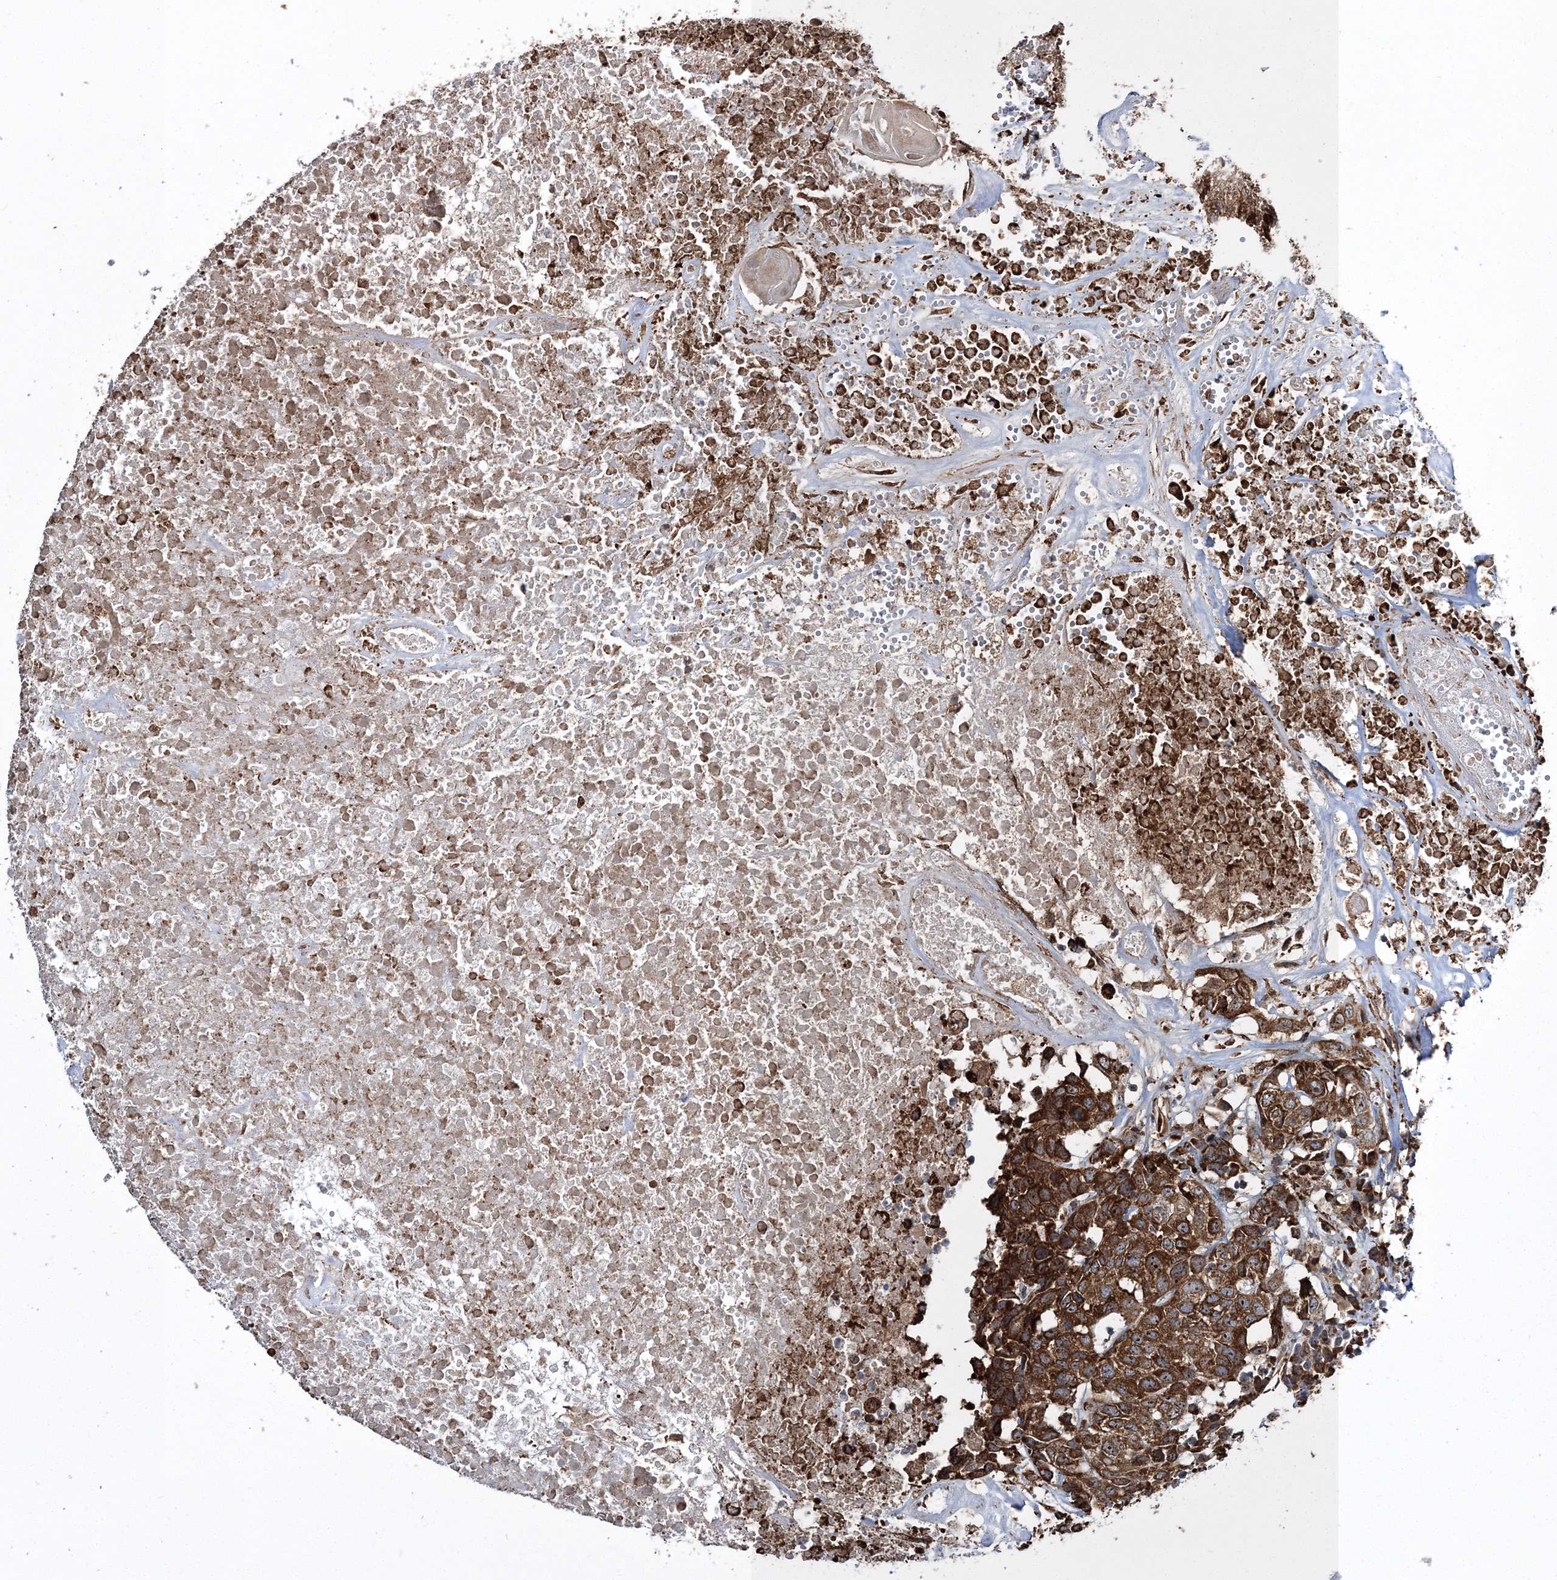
{"staining": {"intensity": "strong", "quantity": ">75%", "location": "cytoplasmic/membranous"}, "tissue": "head and neck cancer", "cell_type": "Tumor cells", "image_type": "cancer", "snomed": [{"axis": "morphology", "description": "Squamous cell carcinoma, NOS"}, {"axis": "topography", "description": "Head-Neck"}], "caption": "A brown stain labels strong cytoplasmic/membranous positivity of a protein in human head and neck cancer (squamous cell carcinoma) tumor cells. The protein is stained brown, and the nuclei are stained in blue (DAB IHC with brightfield microscopy, high magnification).", "gene": "SCRN3", "patient": {"sex": "male", "age": 66}}